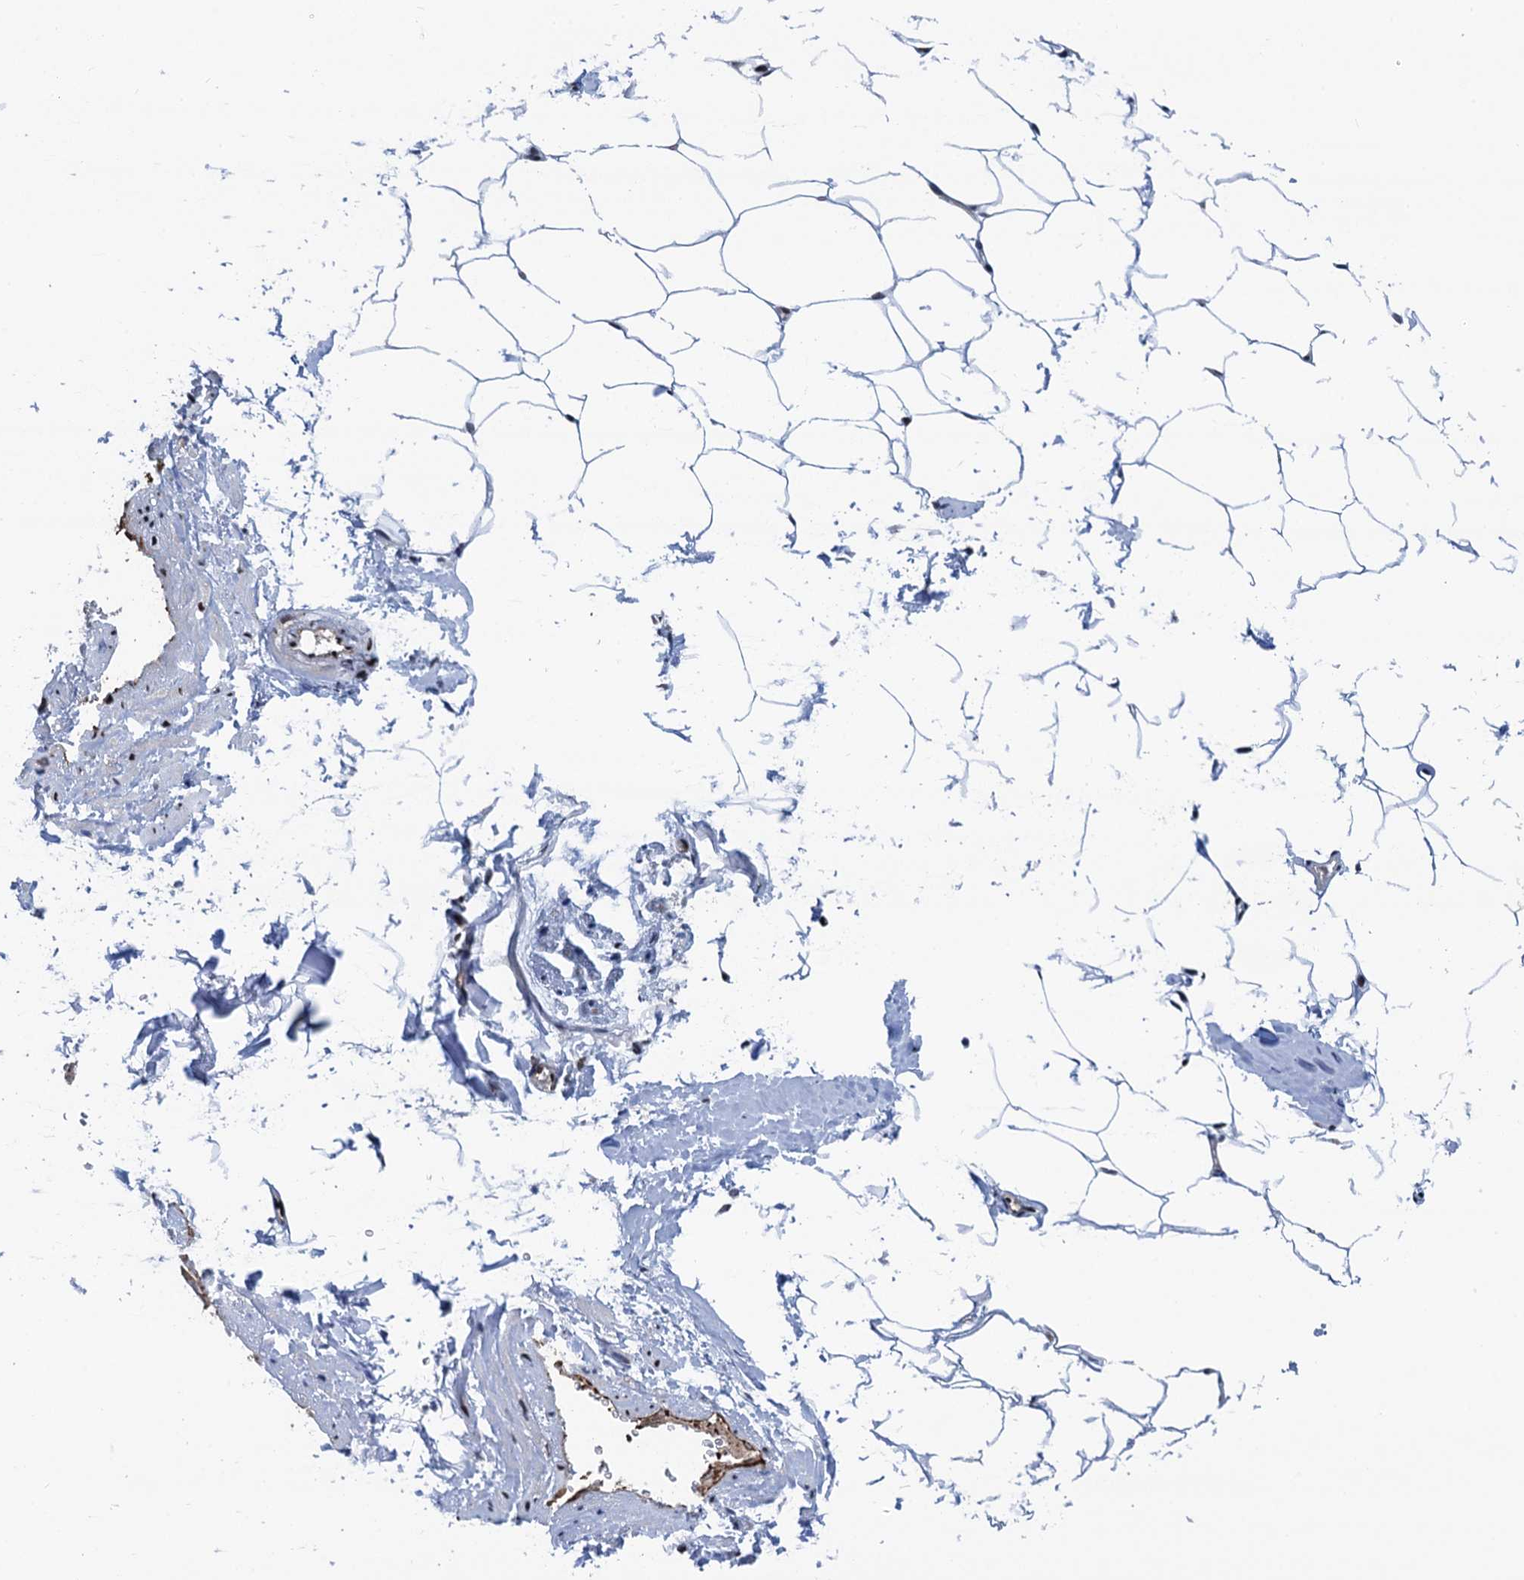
{"staining": {"intensity": "strong", "quantity": ">75%", "location": "nuclear"}, "tissue": "adipose tissue", "cell_type": "Adipocytes", "image_type": "normal", "snomed": [{"axis": "morphology", "description": "Normal tissue, NOS"}, {"axis": "morphology", "description": "Adenocarcinoma, Low grade"}, {"axis": "topography", "description": "Prostate"}, {"axis": "topography", "description": "Peripheral nerve tissue"}], "caption": "This image reveals benign adipose tissue stained with immunohistochemistry (IHC) to label a protein in brown. The nuclear of adipocytes show strong positivity for the protein. Nuclei are counter-stained blue.", "gene": "PPP4R1", "patient": {"sex": "male", "age": 63}}